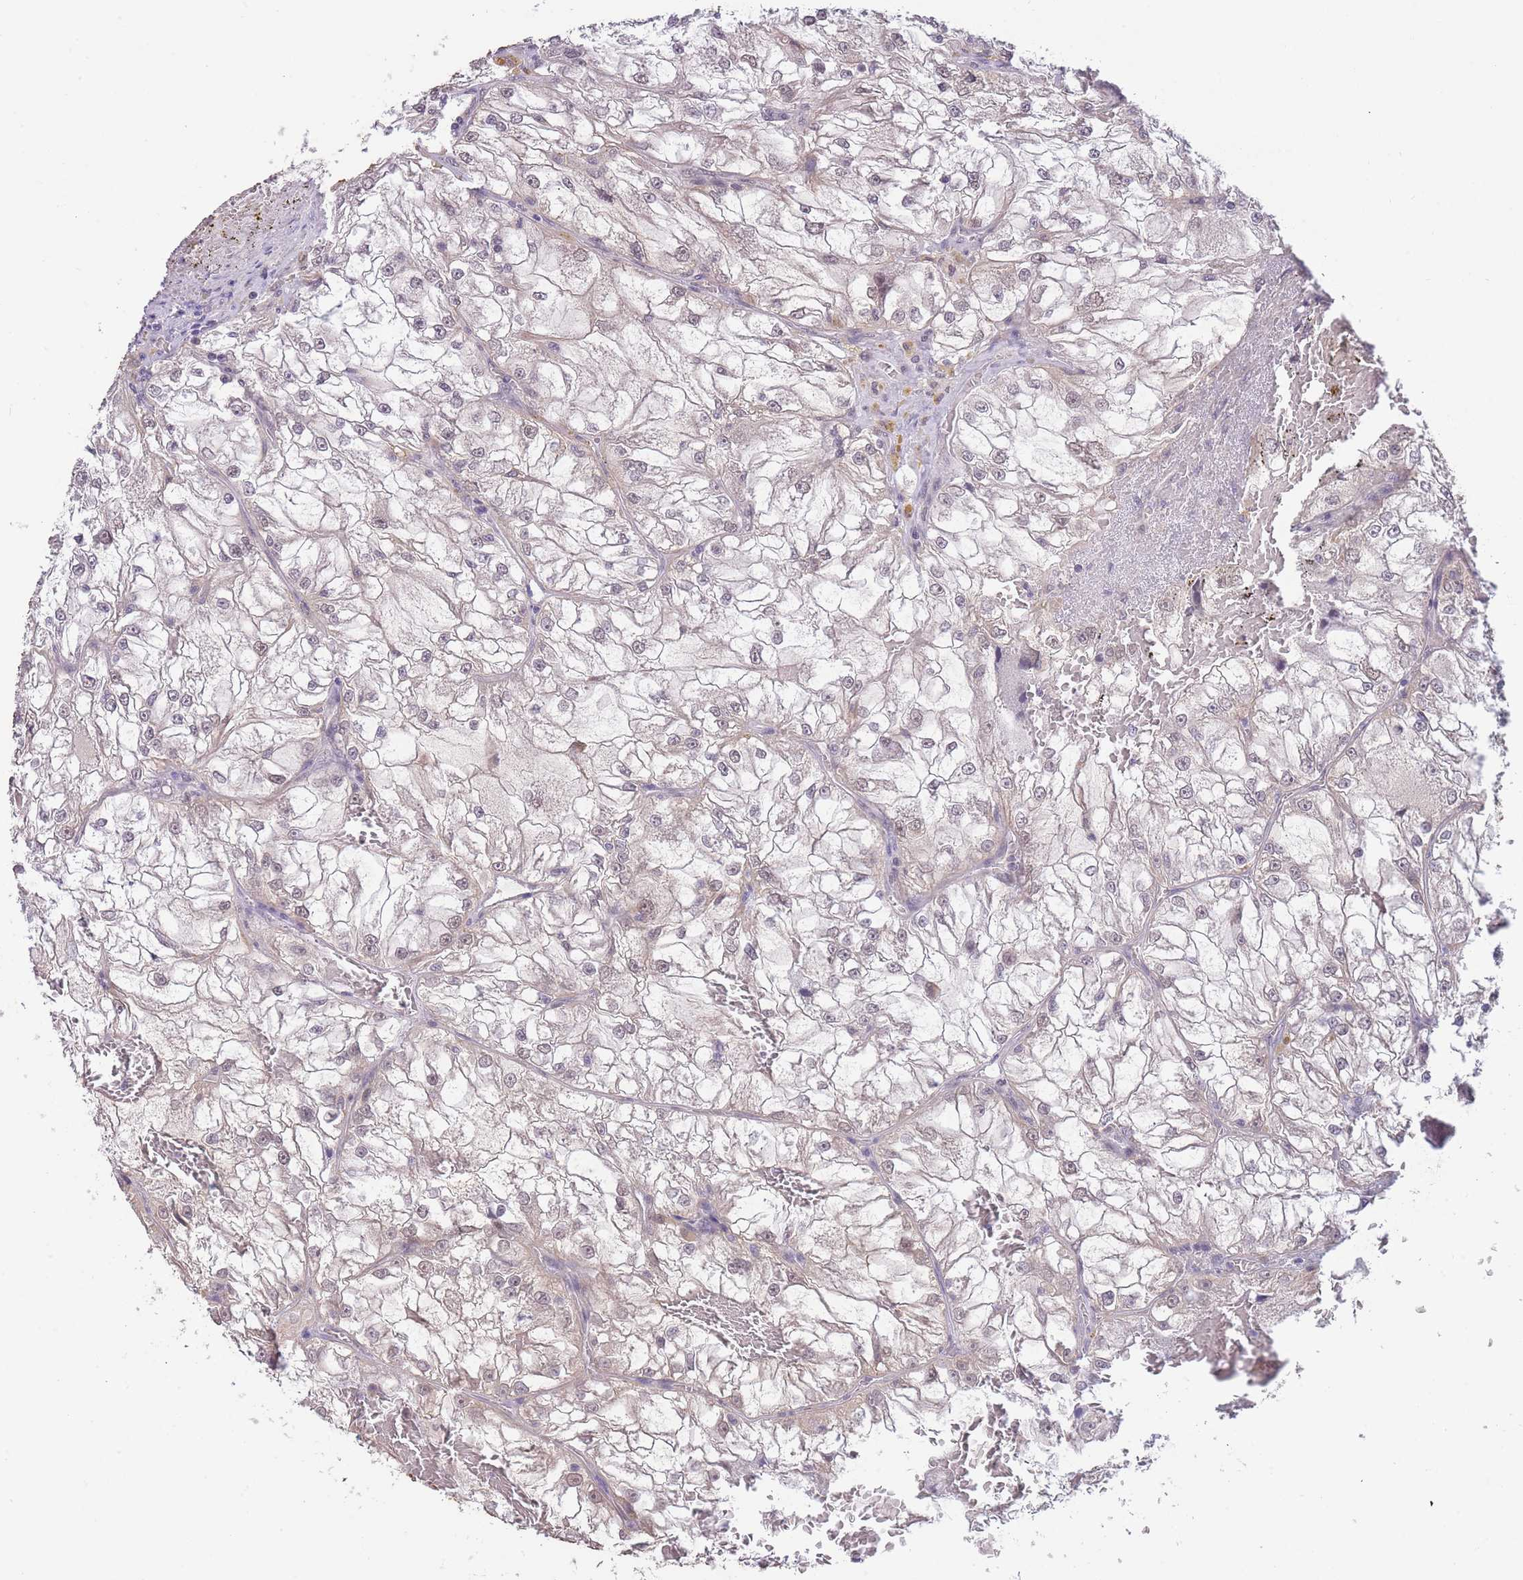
{"staining": {"intensity": "weak", "quantity": "25%-75%", "location": "nuclear"}, "tissue": "renal cancer", "cell_type": "Tumor cells", "image_type": "cancer", "snomed": [{"axis": "morphology", "description": "Adenocarcinoma, NOS"}, {"axis": "topography", "description": "Kidney"}], "caption": "Protein expression analysis of renal cancer exhibits weak nuclear expression in approximately 25%-75% of tumor cells.", "gene": "GOLGA6L25", "patient": {"sex": "female", "age": 72}}